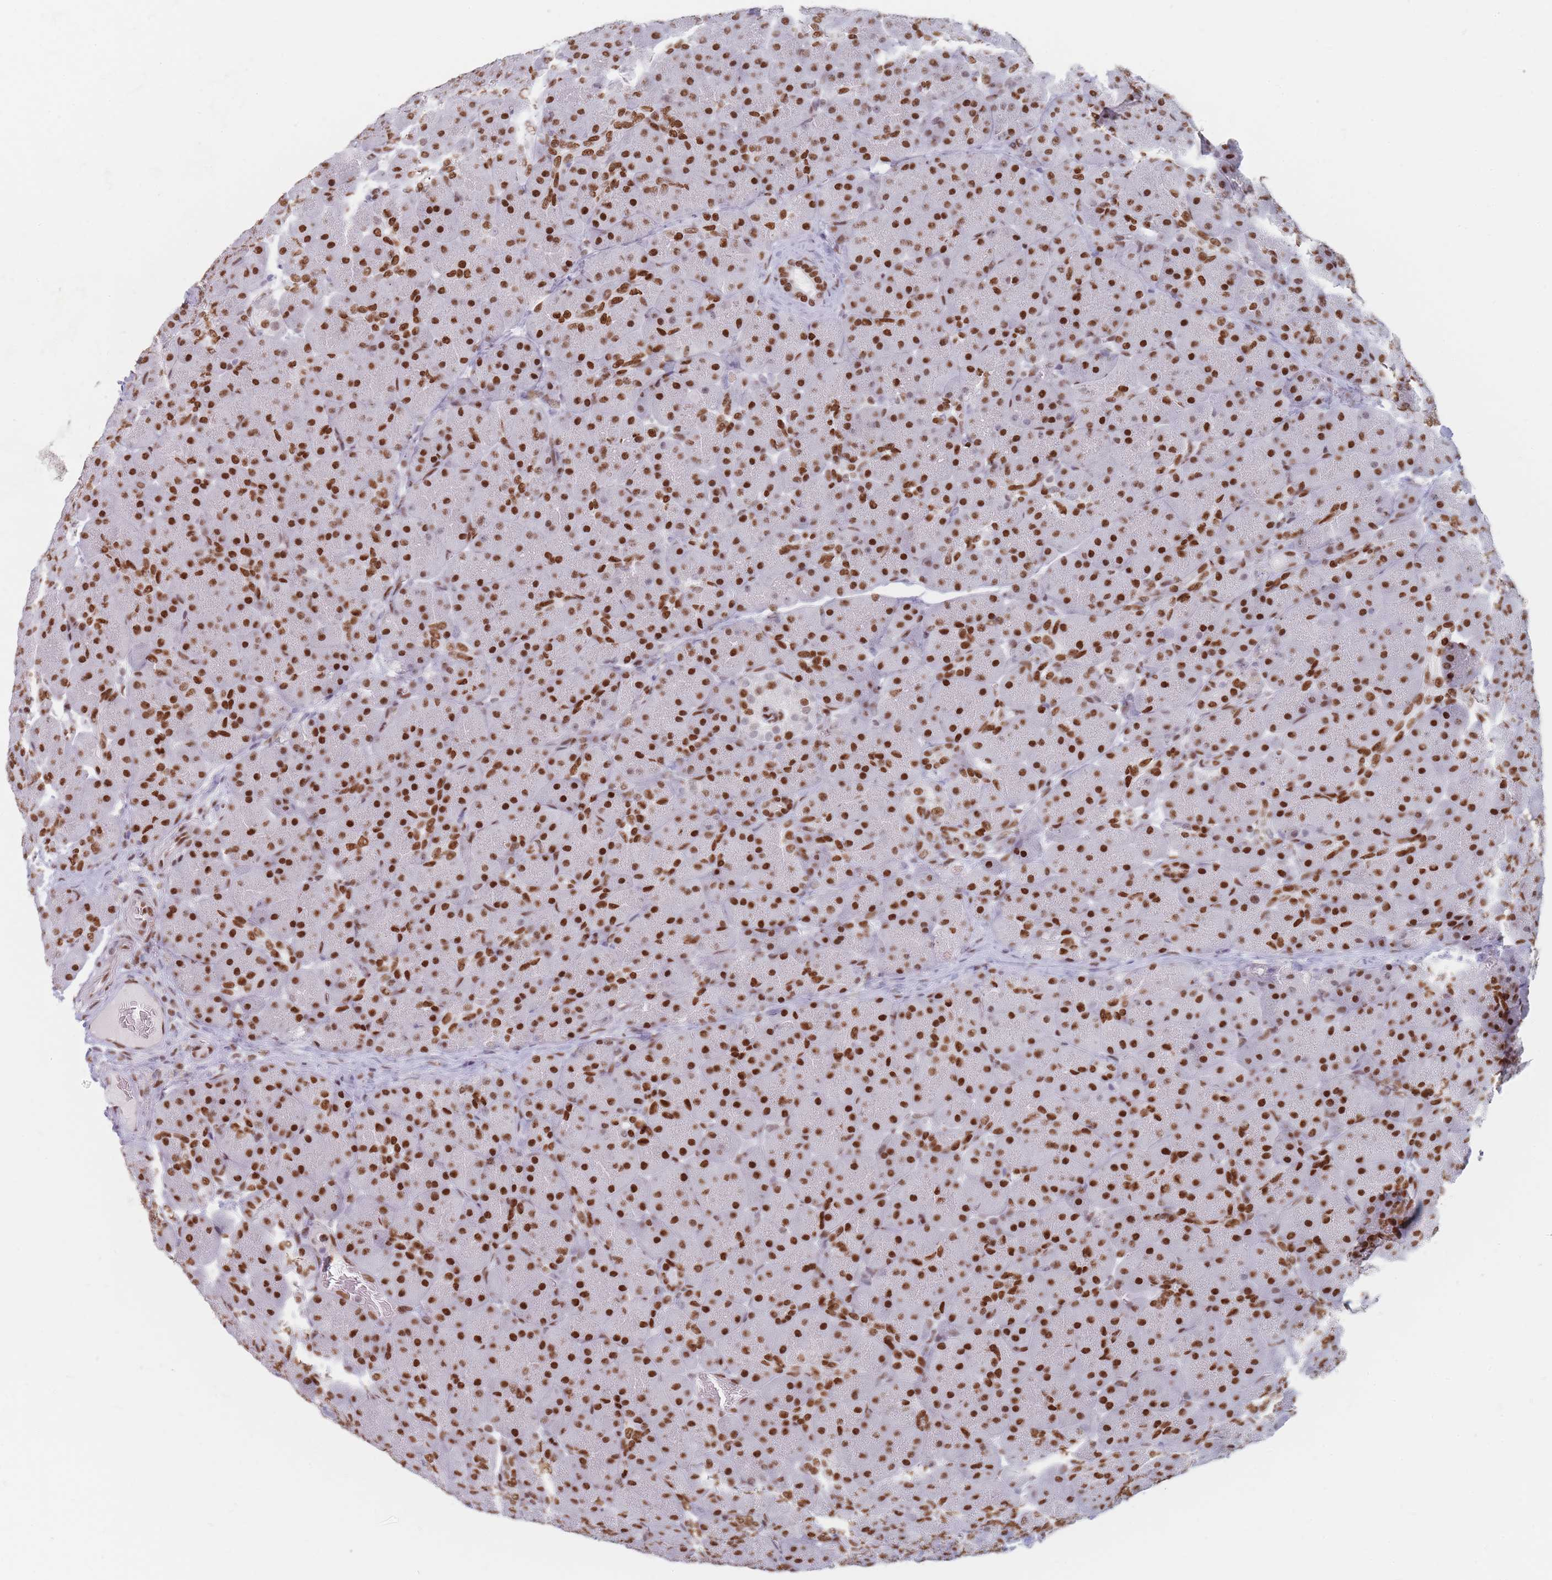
{"staining": {"intensity": "strong", "quantity": ">75%", "location": "nuclear"}, "tissue": "pancreas", "cell_type": "Exocrine glandular cells", "image_type": "normal", "snomed": [{"axis": "morphology", "description": "Normal tissue, NOS"}, {"axis": "topography", "description": "Pancreas"}], "caption": "The image displays immunohistochemical staining of normal pancreas. There is strong nuclear expression is present in approximately >75% of exocrine glandular cells.", "gene": "SAFB2", "patient": {"sex": "male", "age": 66}}